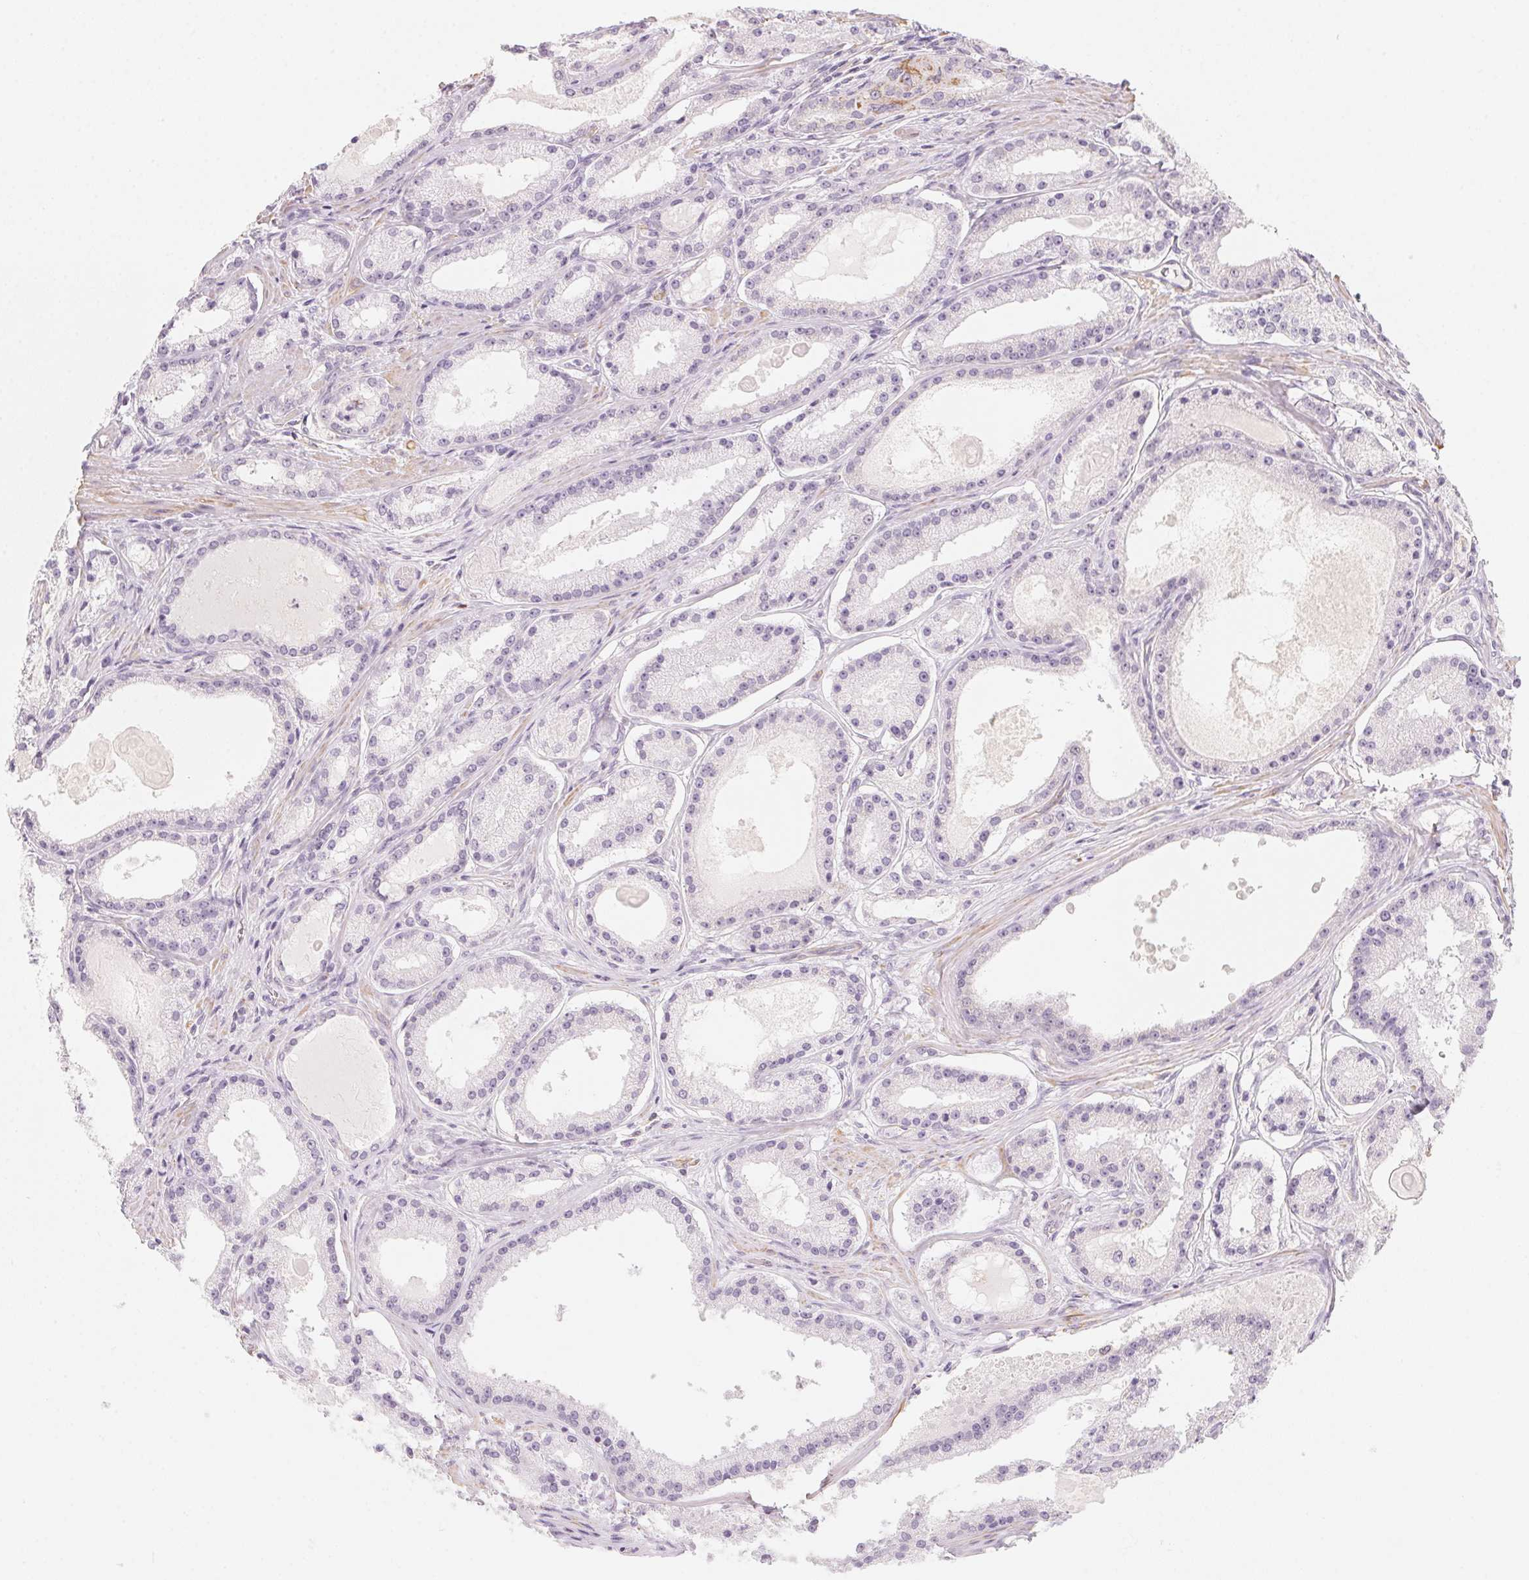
{"staining": {"intensity": "negative", "quantity": "none", "location": "none"}, "tissue": "prostate cancer", "cell_type": "Tumor cells", "image_type": "cancer", "snomed": [{"axis": "morphology", "description": "Adenocarcinoma, Low grade"}, {"axis": "topography", "description": "Prostate"}], "caption": "Histopathology image shows no protein positivity in tumor cells of prostate low-grade adenocarcinoma tissue. (Stains: DAB immunohistochemistry with hematoxylin counter stain, Microscopy: brightfield microscopy at high magnification).", "gene": "PRPH", "patient": {"sex": "male", "age": 57}}